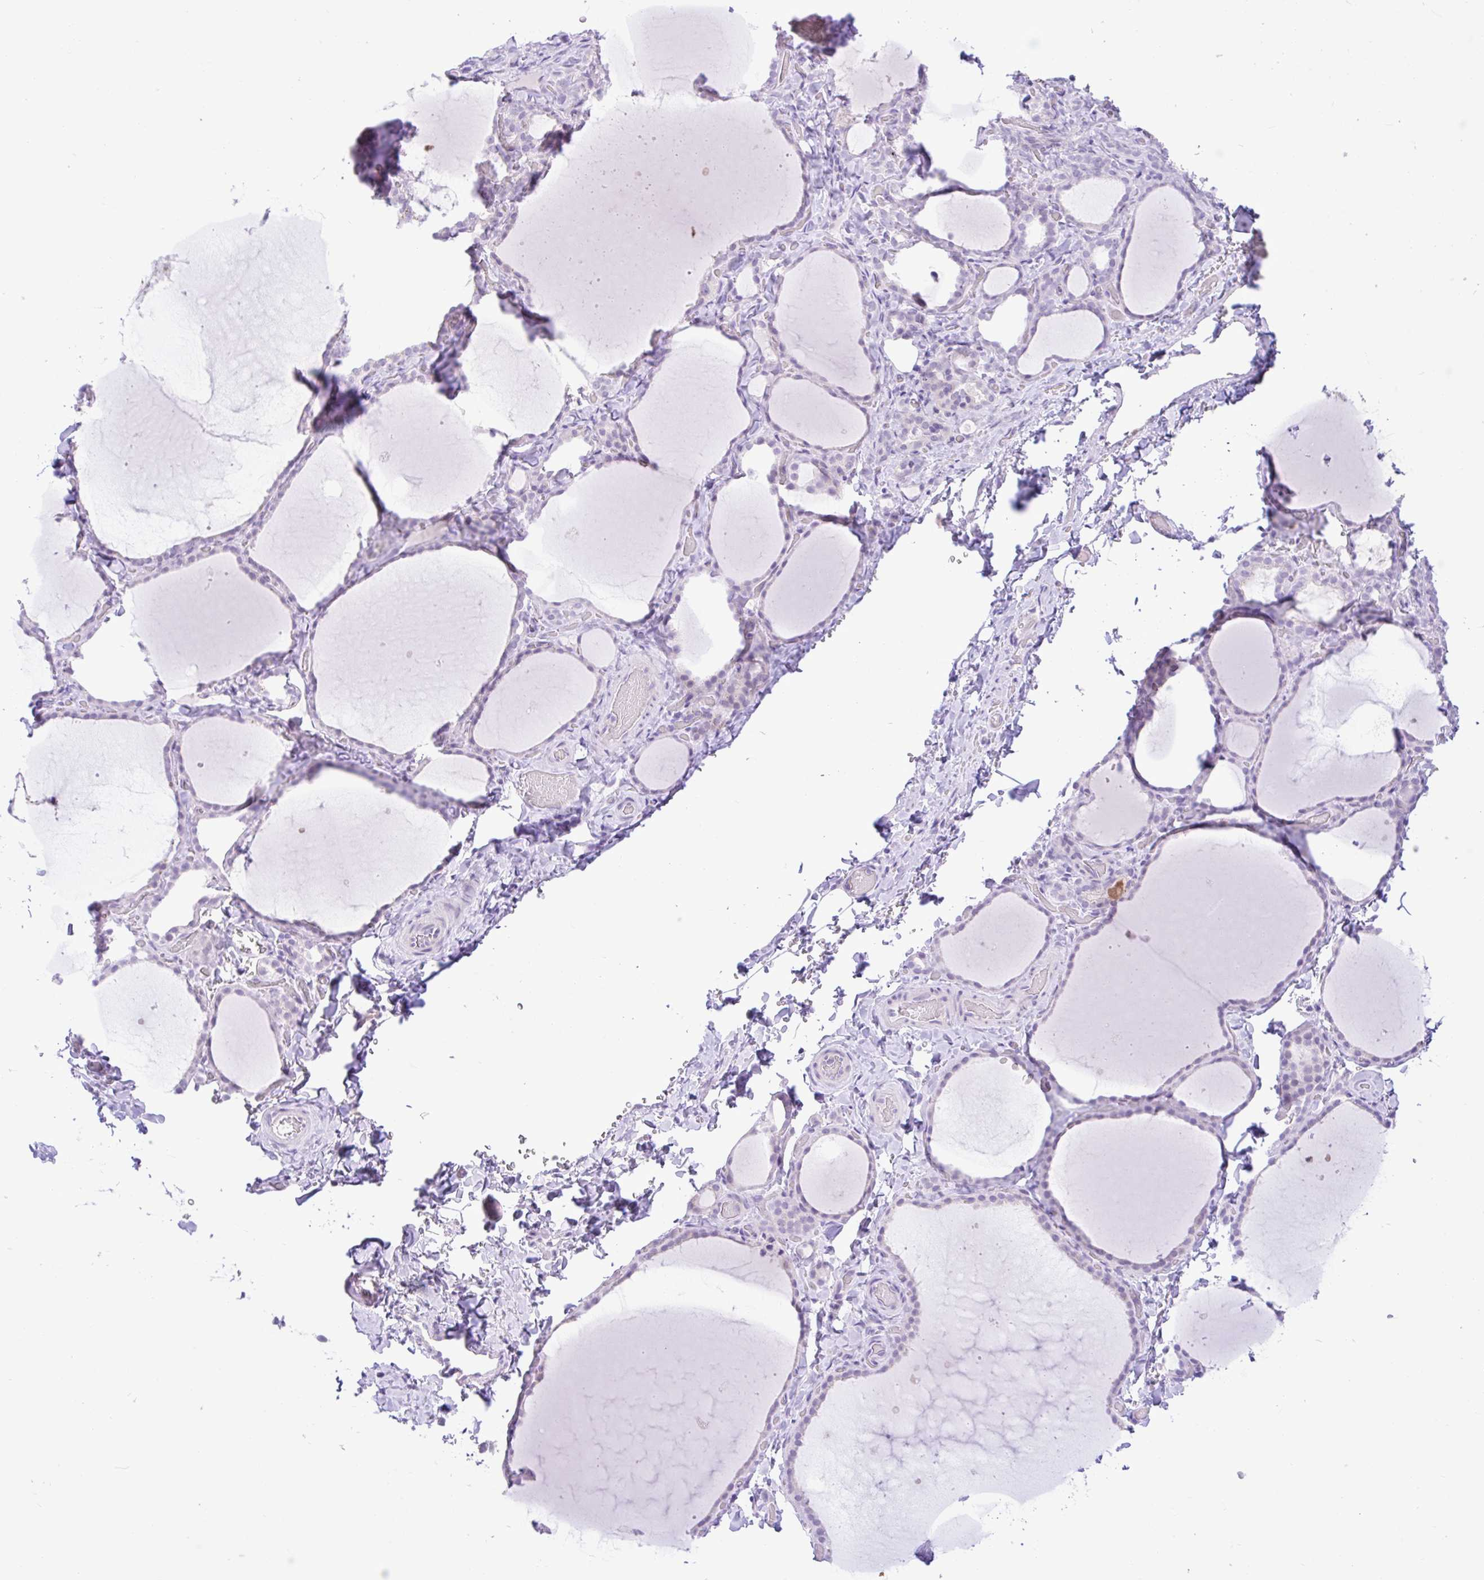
{"staining": {"intensity": "weak", "quantity": "<25%", "location": "cytoplasmic/membranous"}, "tissue": "thyroid gland", "cell_type": "Glandular cells", "image_type": "normal", "snomed": [{"axis": "morphology", "description": "Normal tissue, NOS"}, {"axis": "topography", "description": "Thyroid gland"}], "caption": "Image shows no protein expression in glandular cells of benign thyroid gland. Nuclei are stained in blue.", "gene": "ZNF101", "patient": {"sex": "female", "age": 22}}